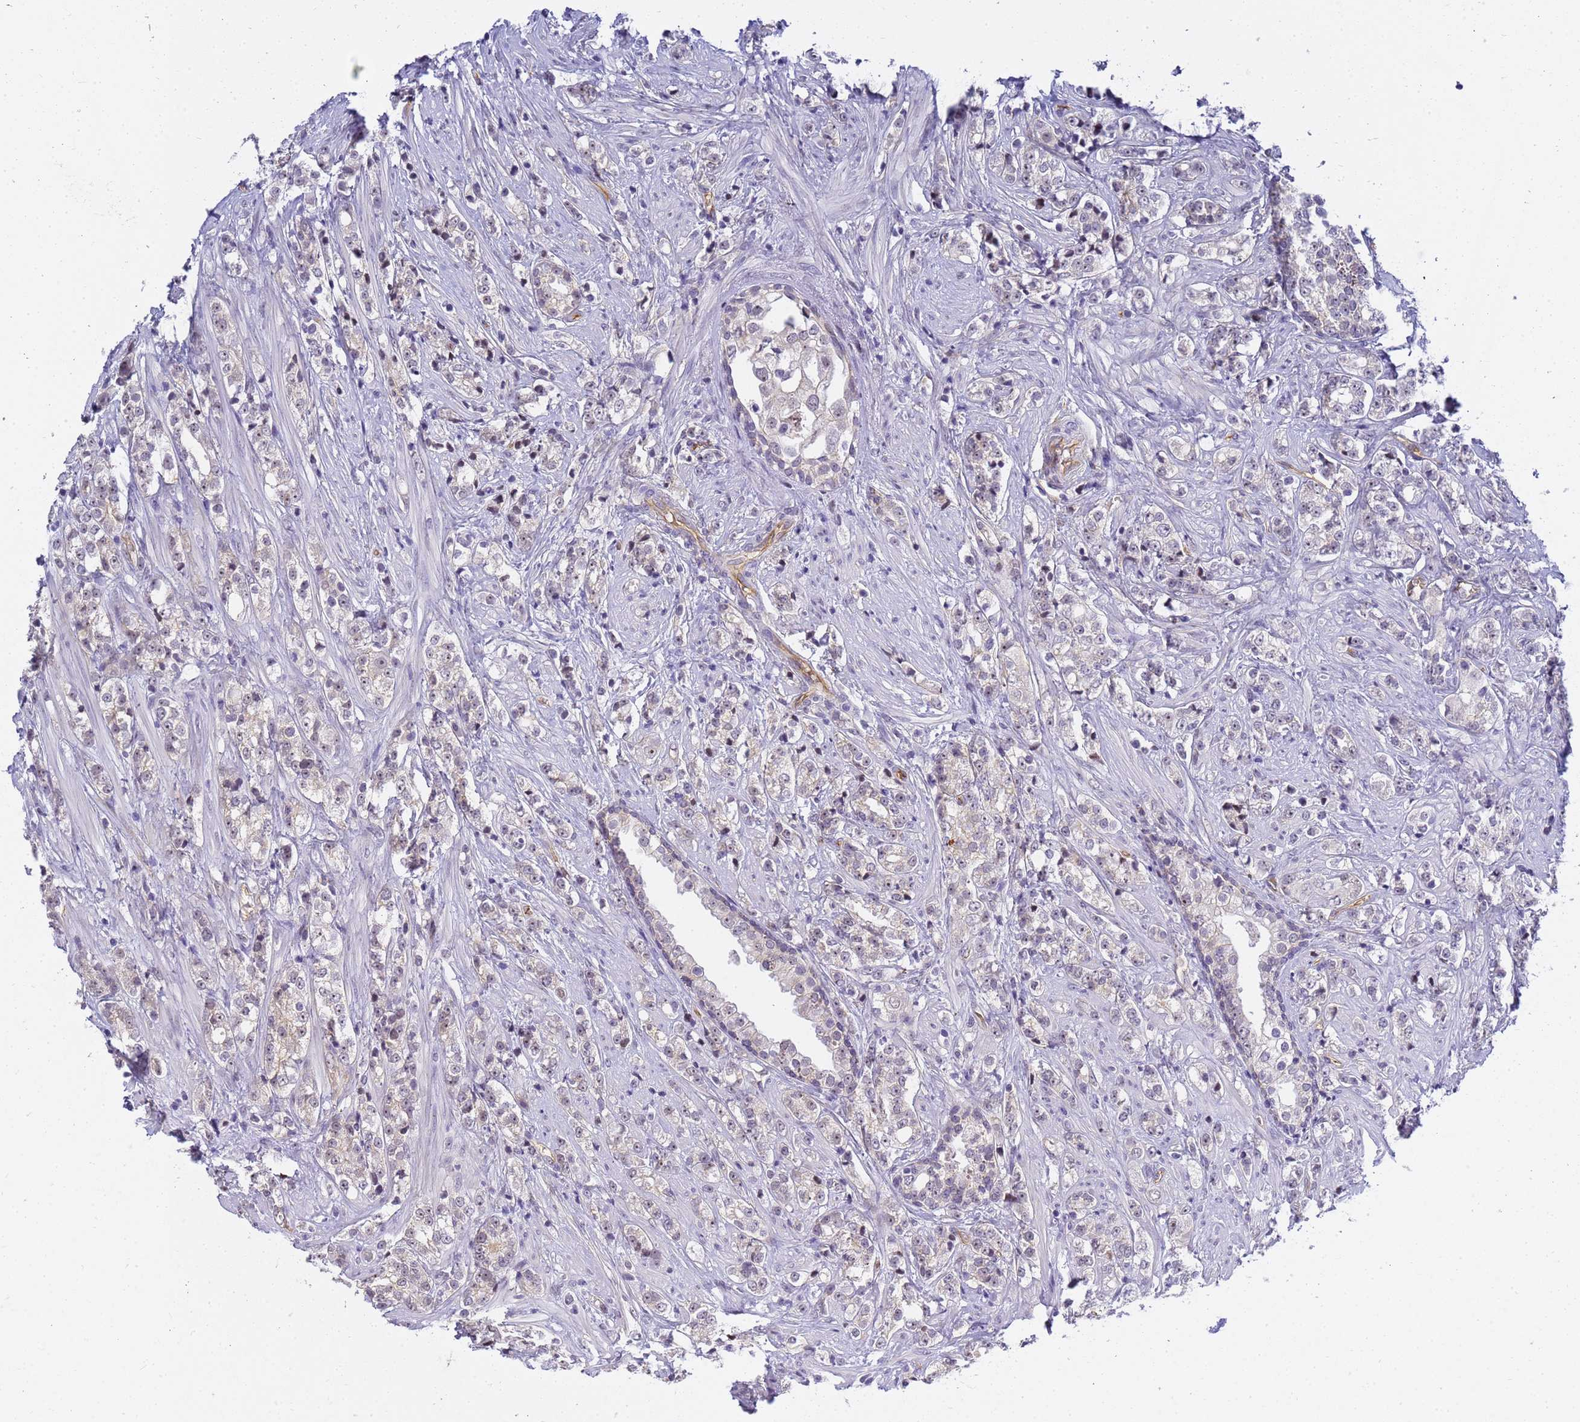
{"staining": {"intensity": "negative", "quantity": "none", "location": "none"}, "tissue": "prostate cancer", "cell_type": "Tumor cells", "image_type": "cancer", "snomed": [{"axis": "morphology", "description": "Adenocarcinoma, High grade"}, {"axis": "topography", "description": "Prostate"}], "caption": "Tumor cells show no significant protein expression in prostate cancer (high-grade adenocarcinoma). Nuclei are stained in blue.", "gene": "GON4L", "patient": {"sex": "male", "age": 69}}